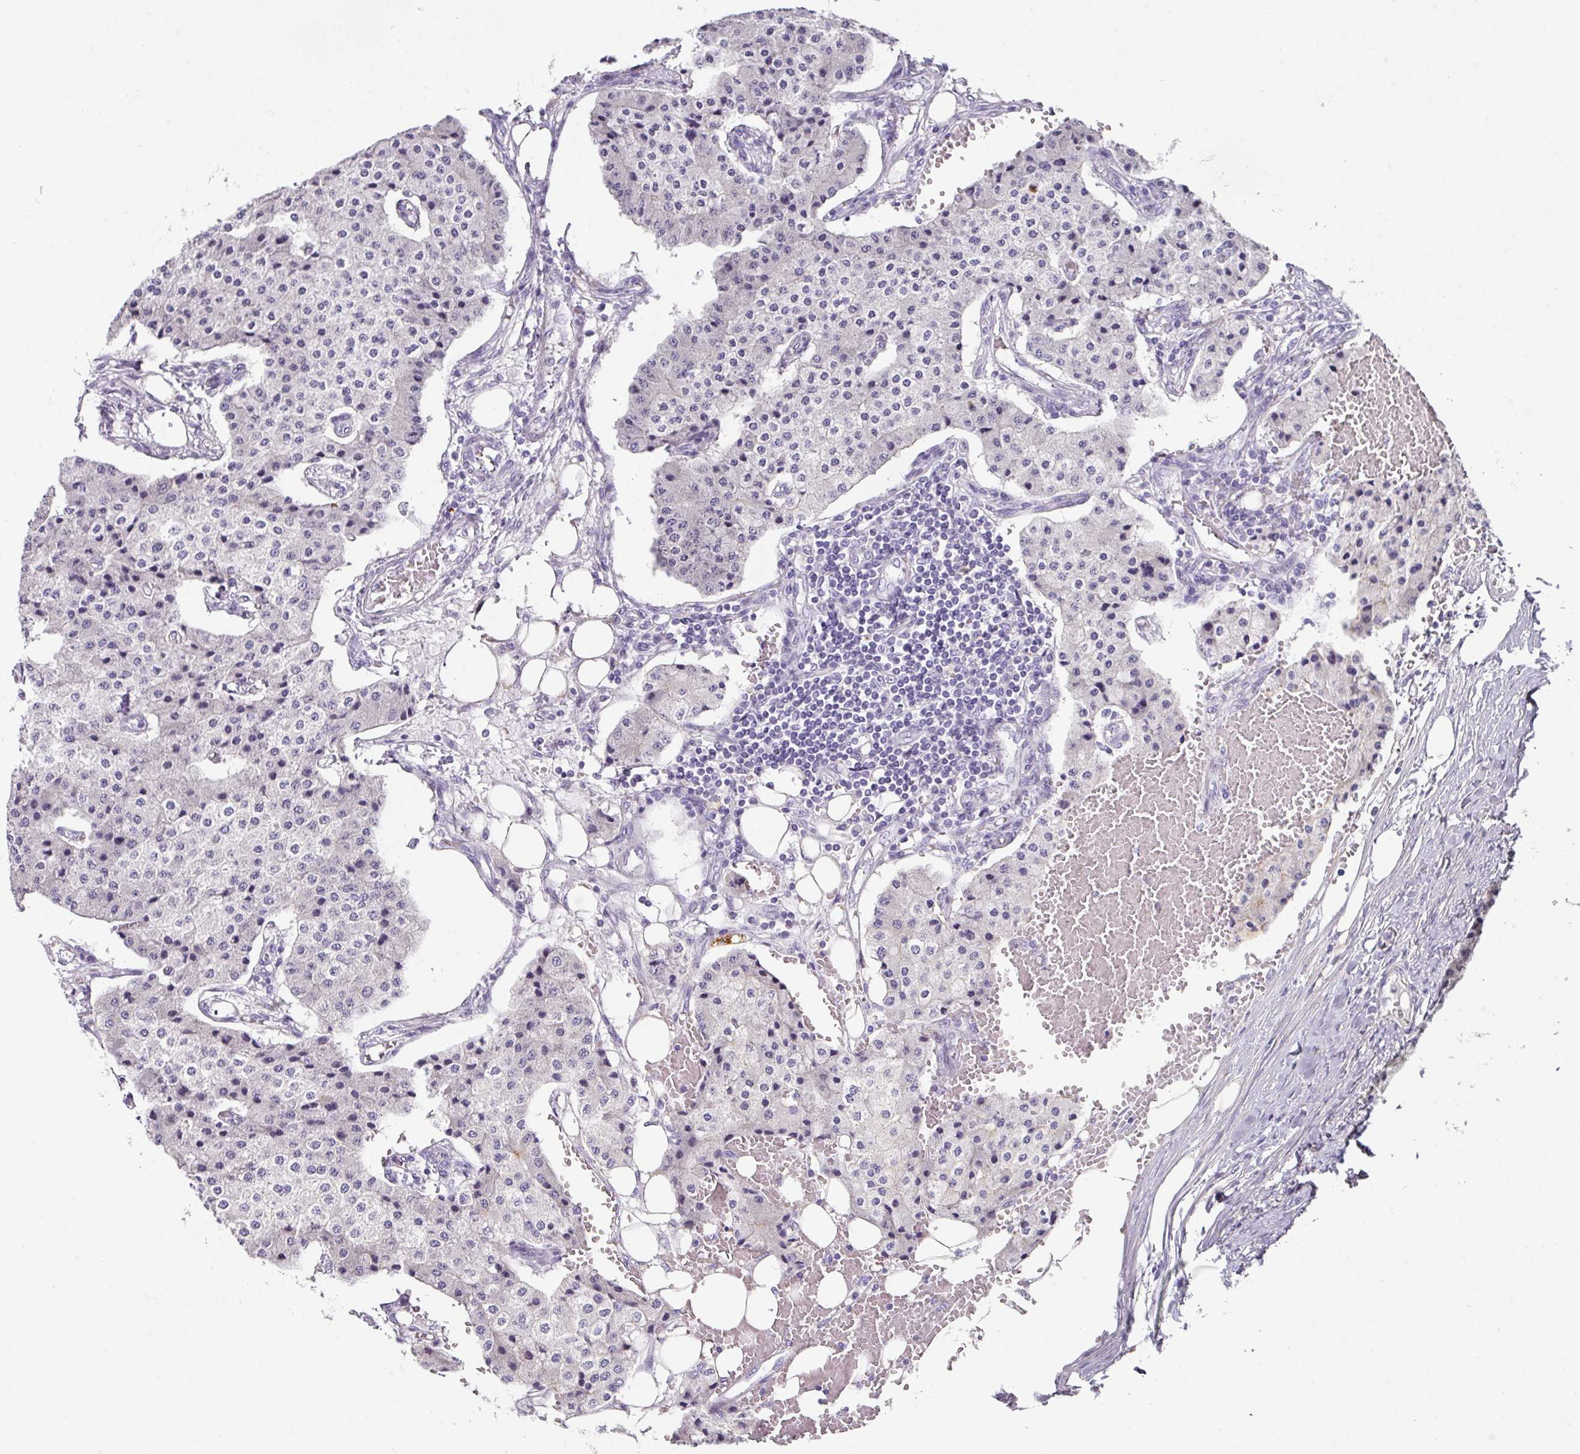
{"staining": {"intensity": "negative", "quantity": "none", "location": "none"}, "tissue": "carcinoid", "cell_type": "Tumor cells", "image_type": "cancer", "snomed": [{"axis": "morphology", "description": "Carcinoid, malignant, NOS"}, {"axis": "topography", "description": "Colon"}], "caption": "This micrograph is of carcinoid stained with immunohistochemistry to label a protein in brown with the nuclei are counter-stained blue. There is no staining in tumor cells. The staining was performed using DAB to visualize the protein expression in brown, while the nuclei were stained in blue with hematoxylin (Magnification: 20x).", "gene": "ANKRD29", "patient": {"sex": "female", "age": 52}}